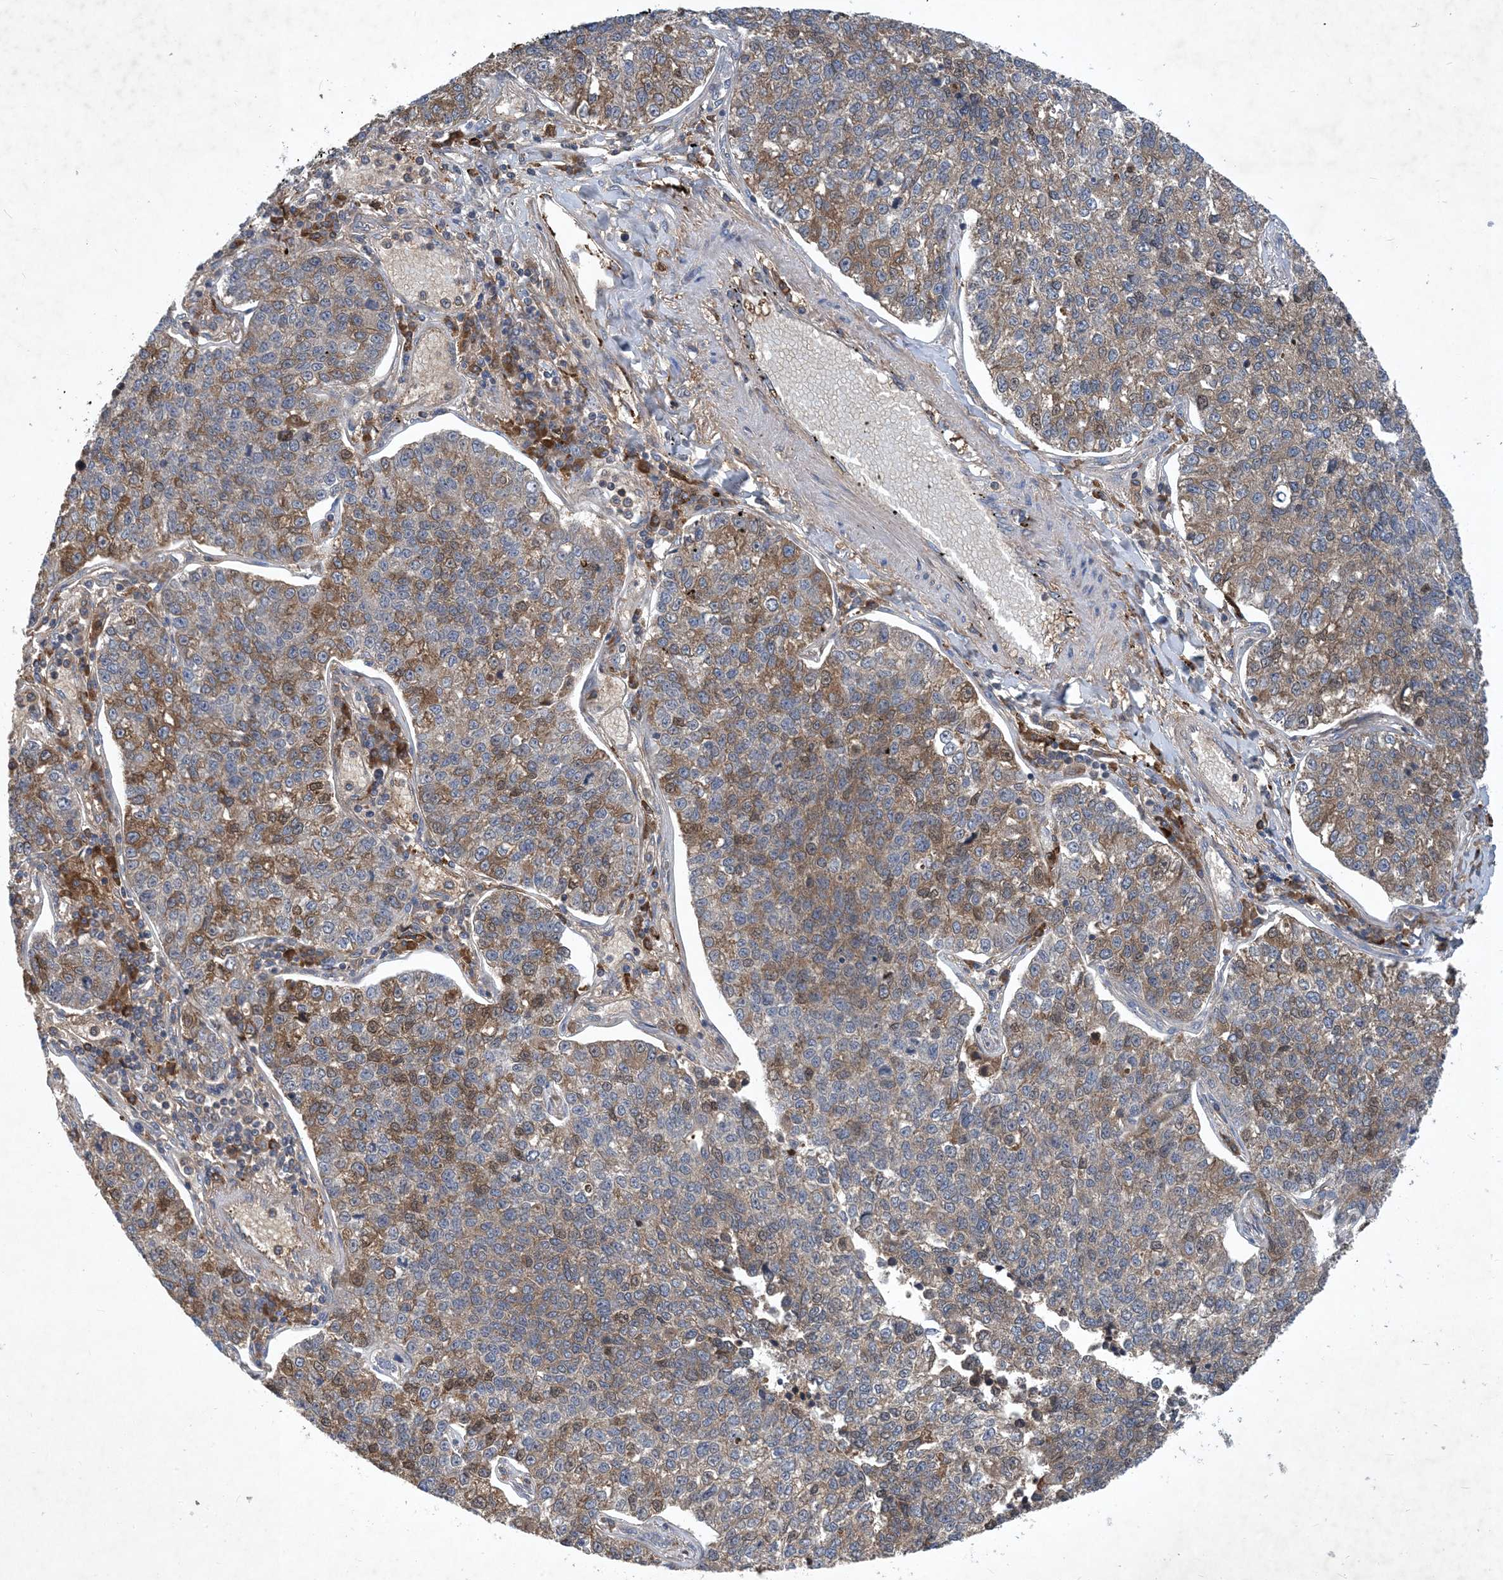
{"staining": {"intensity": "moderate", "quantity": "25%-75%", "location": "cytoplasmic/membranous"}, "tissue": "lung cancer", "cell_type": "Tumor cells", "image_type": "cancer", "snomed": [{"axis": "morphology", "description": "Adenocarcinoma, NOS"}, {"axis": "topography", "description": "Lung"}], "caption": "Lung adenocarcinoma stained with immunohistochemistry demonstrates moderate cytoplasmic/membranous expression in about 25%-75% of tumor cells. (brown staining indicates protein expression, while blue staining denotes nuclei).", "gene": "STK19", "patient": {"sex": "male", "age": 49}}